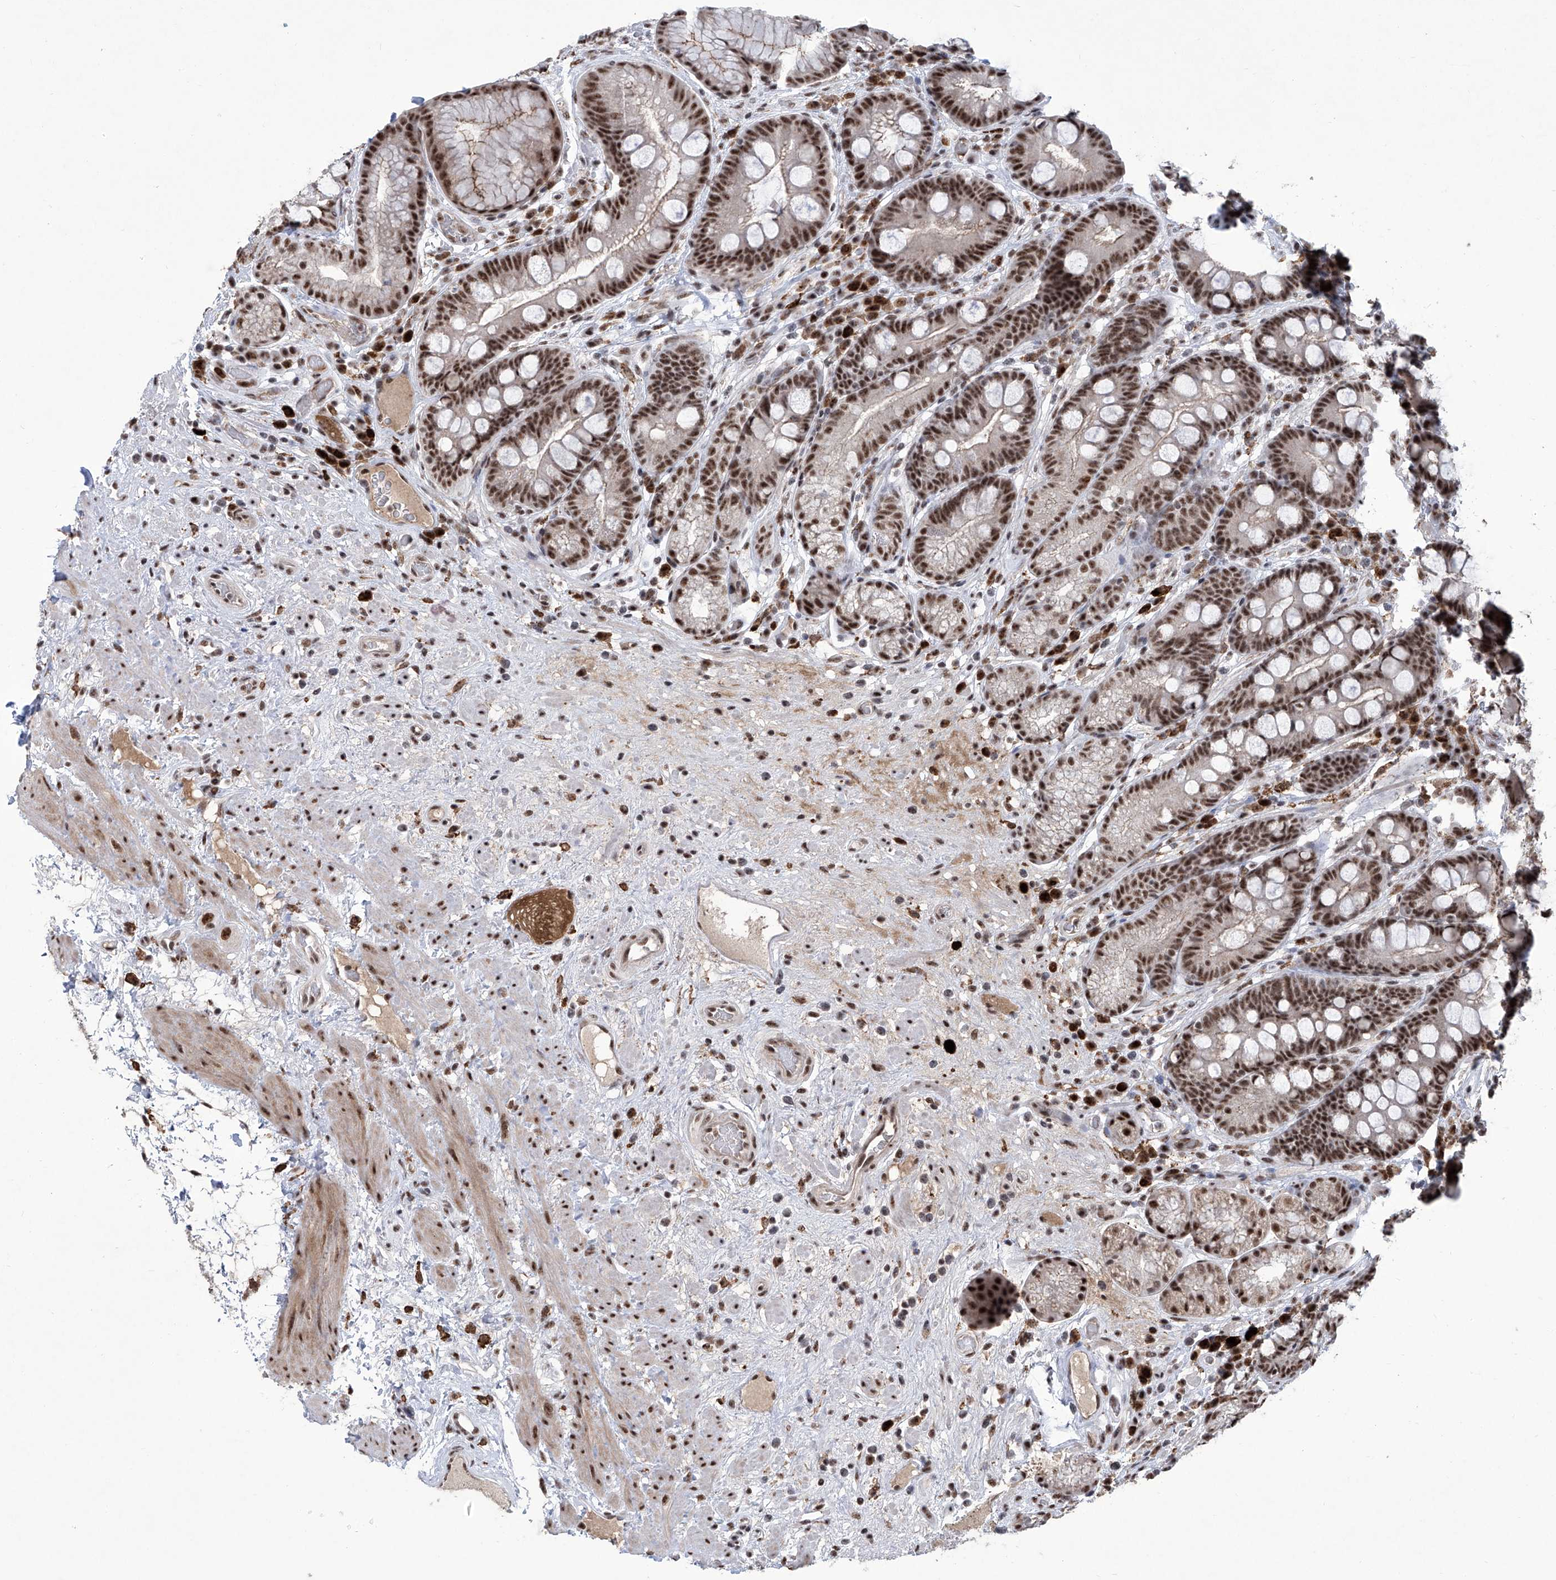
{"staining": {"intensity": "strong", "quantity": "25%-75%", "location": "cytoplasmic/membranous,nuclear"}, "tissue": "stomach", "cell_type": "Glandular cells", "image_type": "normal", "snomed": [{"axis": "morphology", "description": "Normal tissue, NOS"}, {"axis": "topography", "description": "Stomach"}], "caption": "The micrograph displays immunohistochemical staining of normal stomach. There is strong cytoplasmic/membranous,nuclear positivity is identified in about 25%-75% of glandular cells. (DAB IHC with brightfield microscopy, high magnification).", "gene": "FBXL4", "patient": {"sex": "male", "age": 57}}